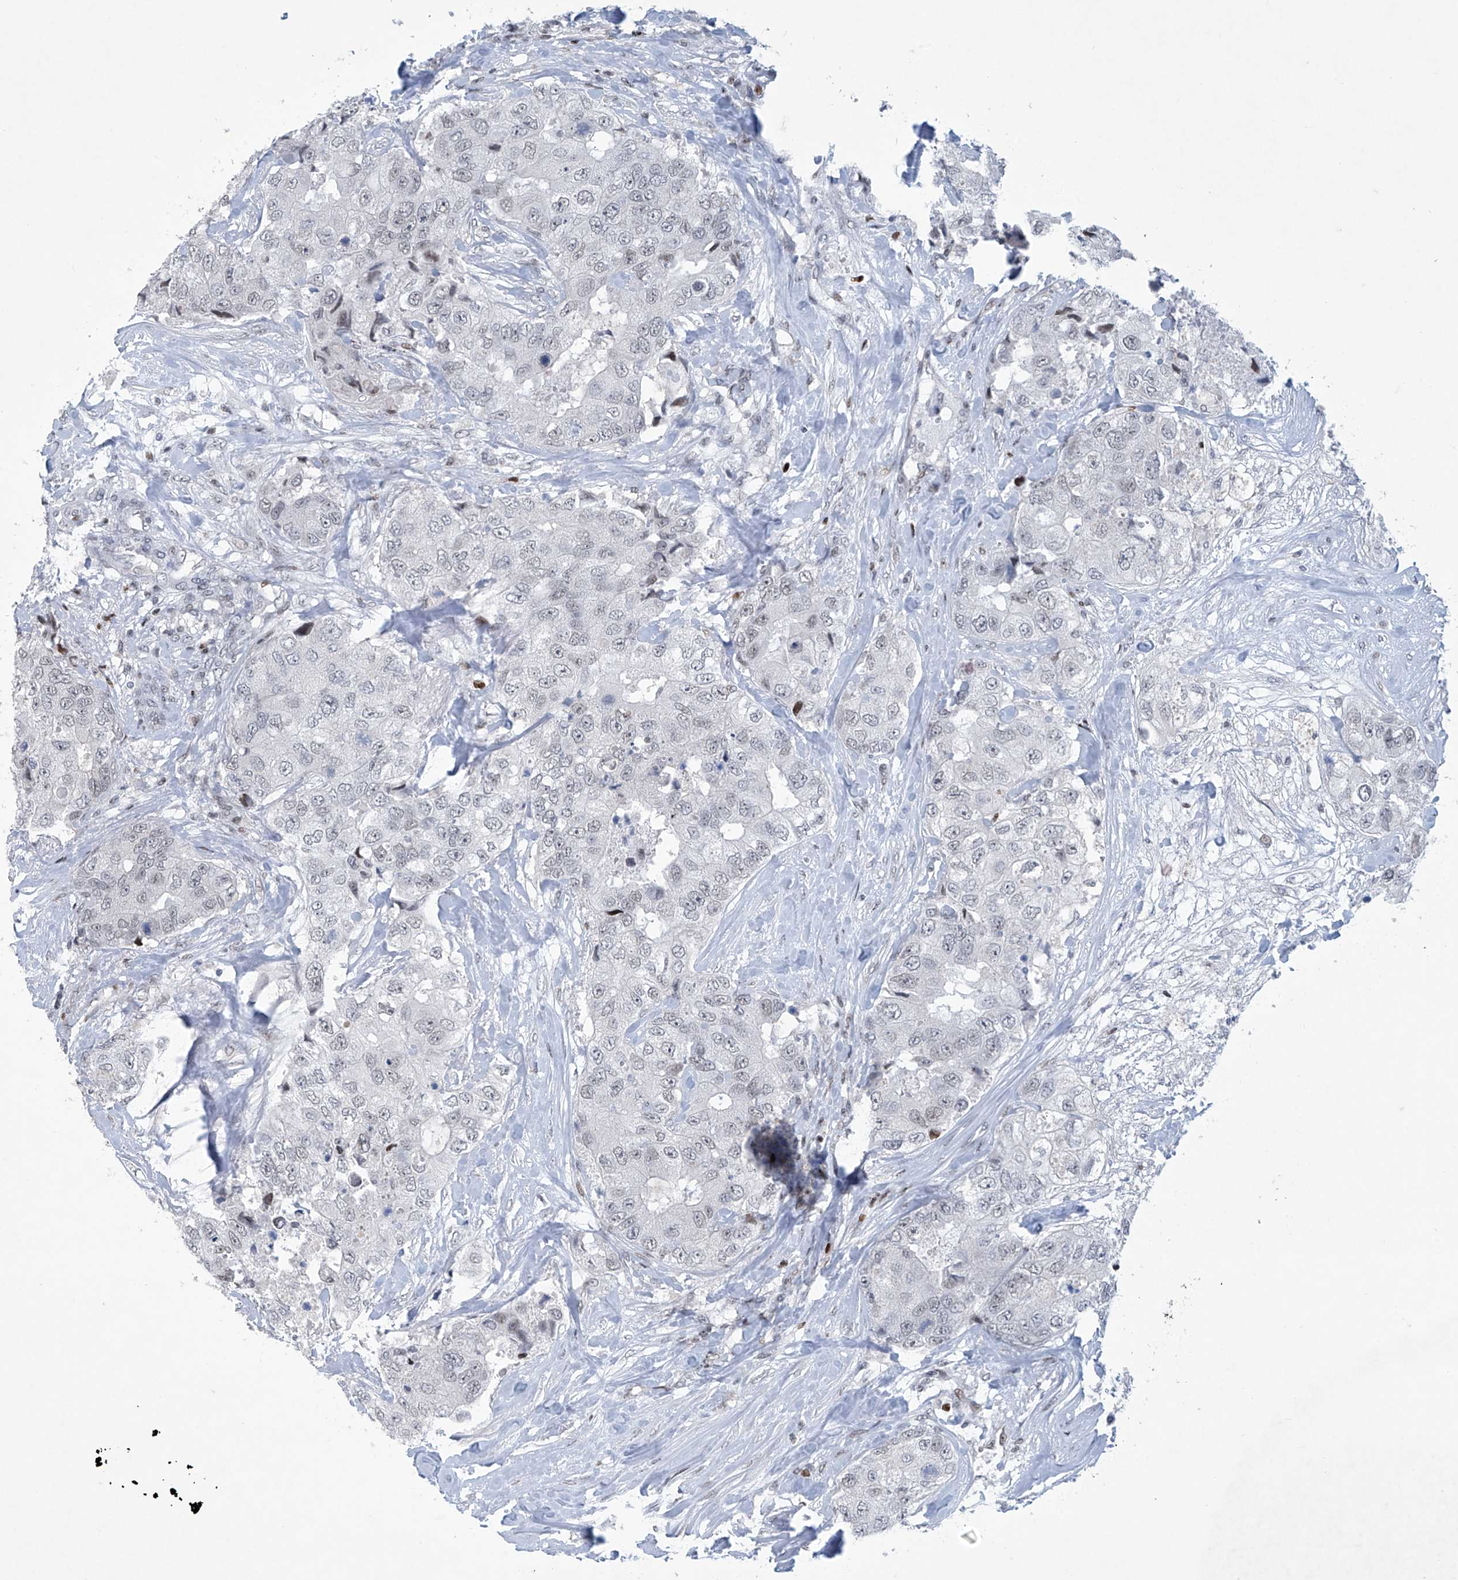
{"staining": {"intensity": "weak", "quantity": "<25%", "location": "nuclear"}, "tissue": "breast cancer", "cell_type": "Tumor cells", "image_type": "cancer", "snomed": [{"axis": "morphology", "description": "Duct carcinoma"}, {"axis": "topography", "description": "Breast"}], "caption": "A high-resolution micrograph shows IHC staining of infiltrating ductal carcinoma (breast), which reveals no significant expression in tumor cells.", "gene": "RFX7", "patient": {"sex": "female", "age": 62}}